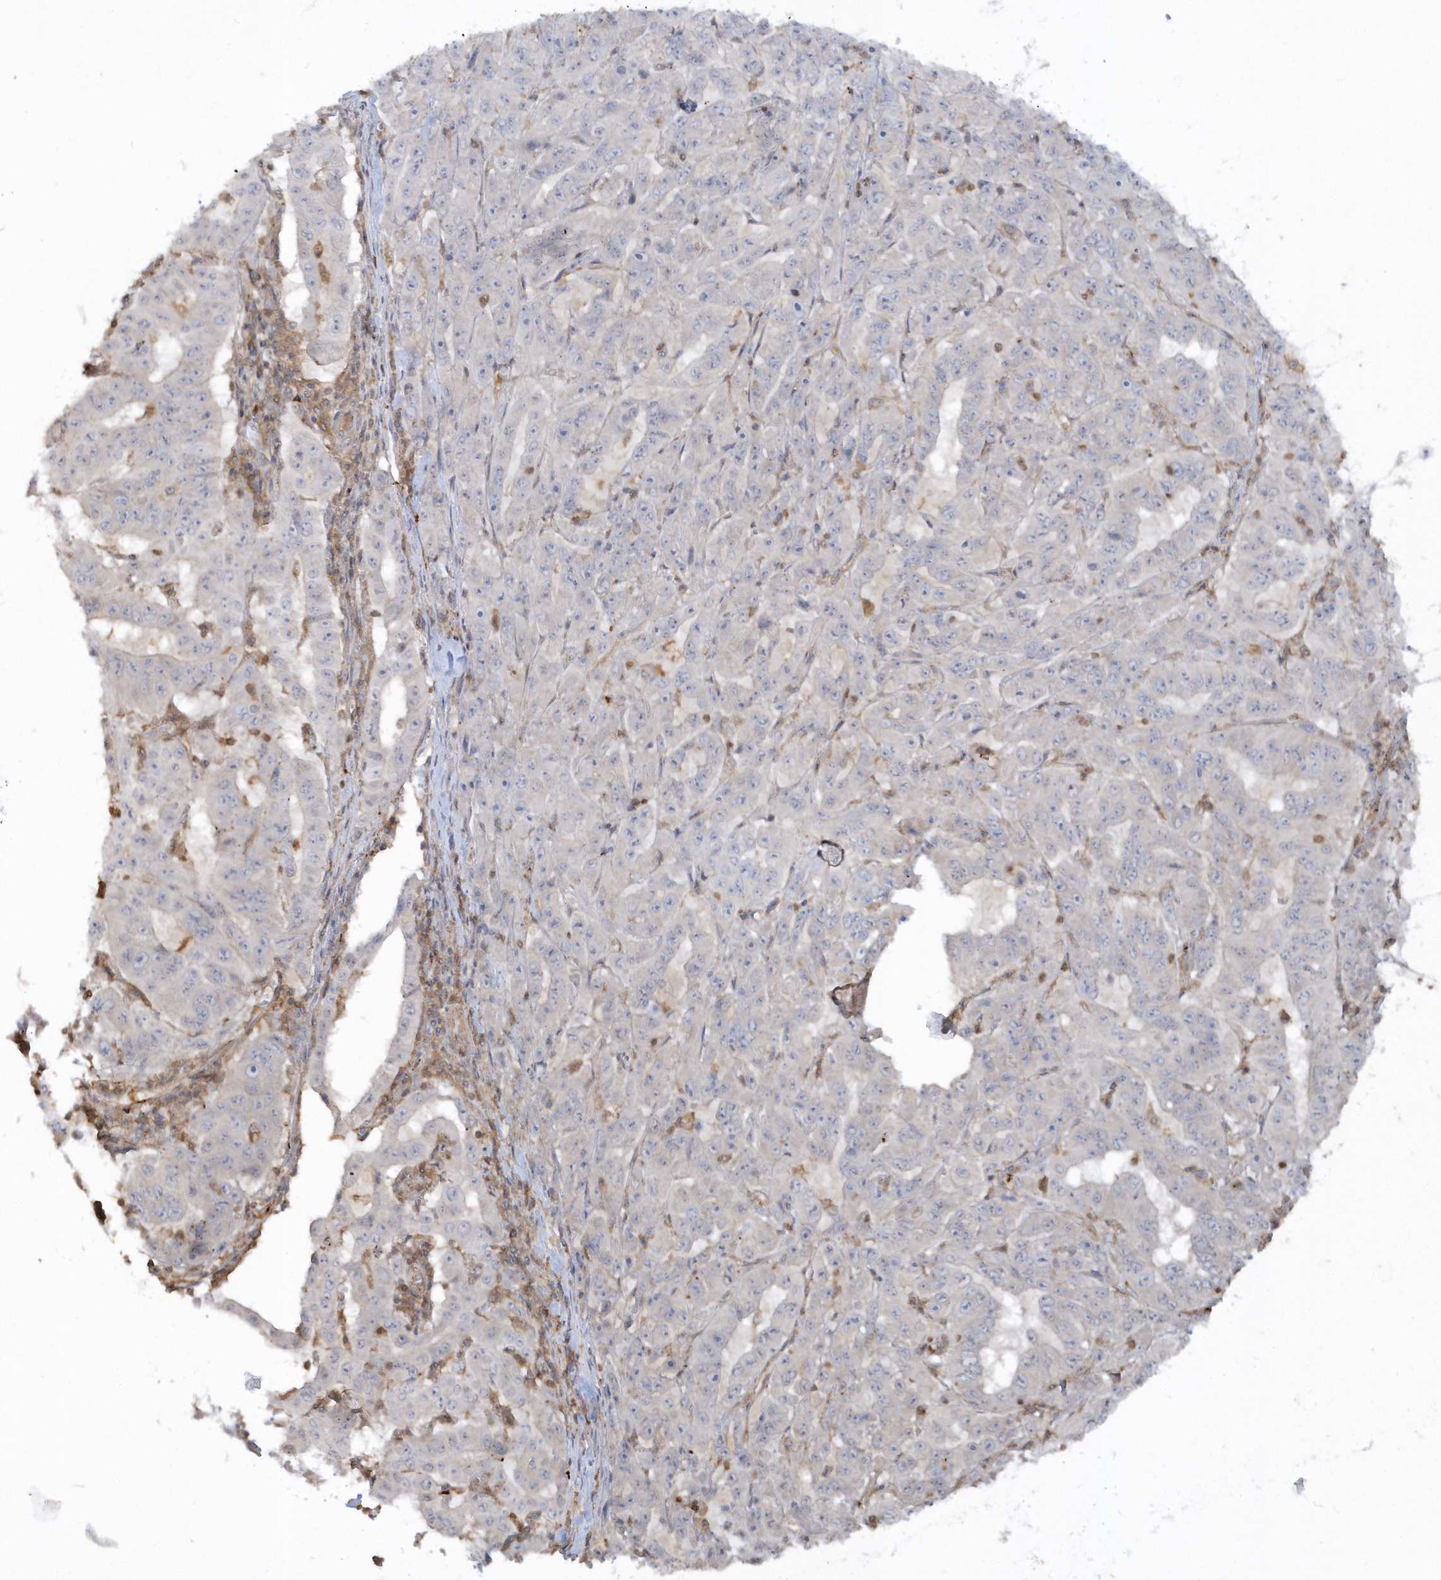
{"staining": {"intensity": "negative", "quantity": "none", "location": "none"}, "tissue": "pancreatic cancer", "cell_type": "Tumor cells", "image_type": "cancer", "snomed": [{"axis": "morphology", "description": "Adenocarcinoma, NOS"}, {"axis": "topography", "description": "Pancreas"}], "caption": "High power microscopy histopathology image of an immunohistochemistry (IHC) micrograph of adenocarcinoma (pancreatic), revealing no significant staining in tumor cells.", "gene": "BSN", "patient": {"sex": "male", "age": 63}}